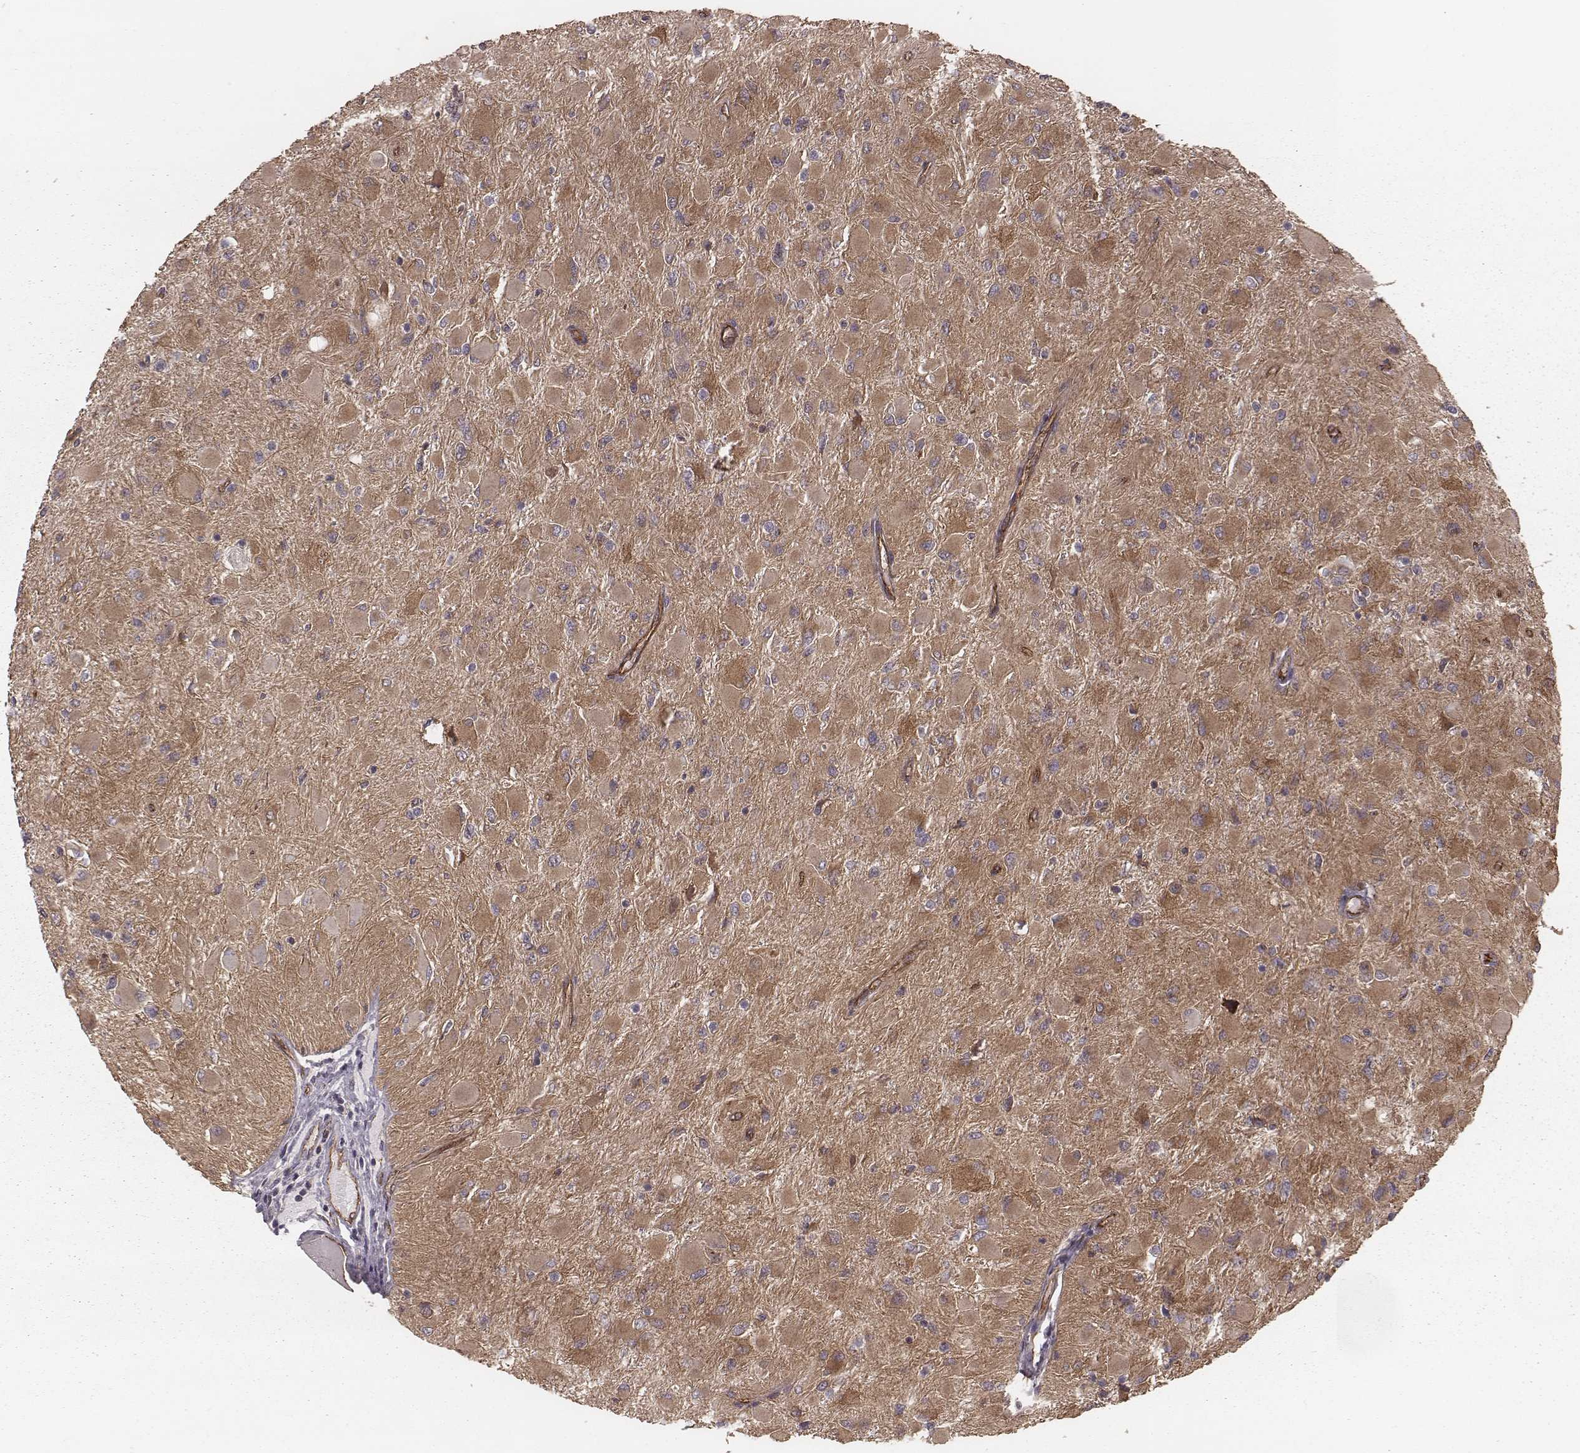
{"staining": {"intensity": "moderate", "quantity": "25%-75%", "location": "cytoplasmic/membranous"}, "tissue": "glioma", "cell_type": "Tumor cells", "image_type": "cancer", "snomed": [{"axis": "morphology", "description": "Glioma, malignant, High grade"}, {"axis": "topography", "description": "Cerebral cortex"}], "caption": "The image reveals staining of glioma, revealing moderate cytoplasmic/membranous protein staining (brown color) within tumor cells.", "gene": "PALMD", "patient": {"sex": "female", "age": 36}}